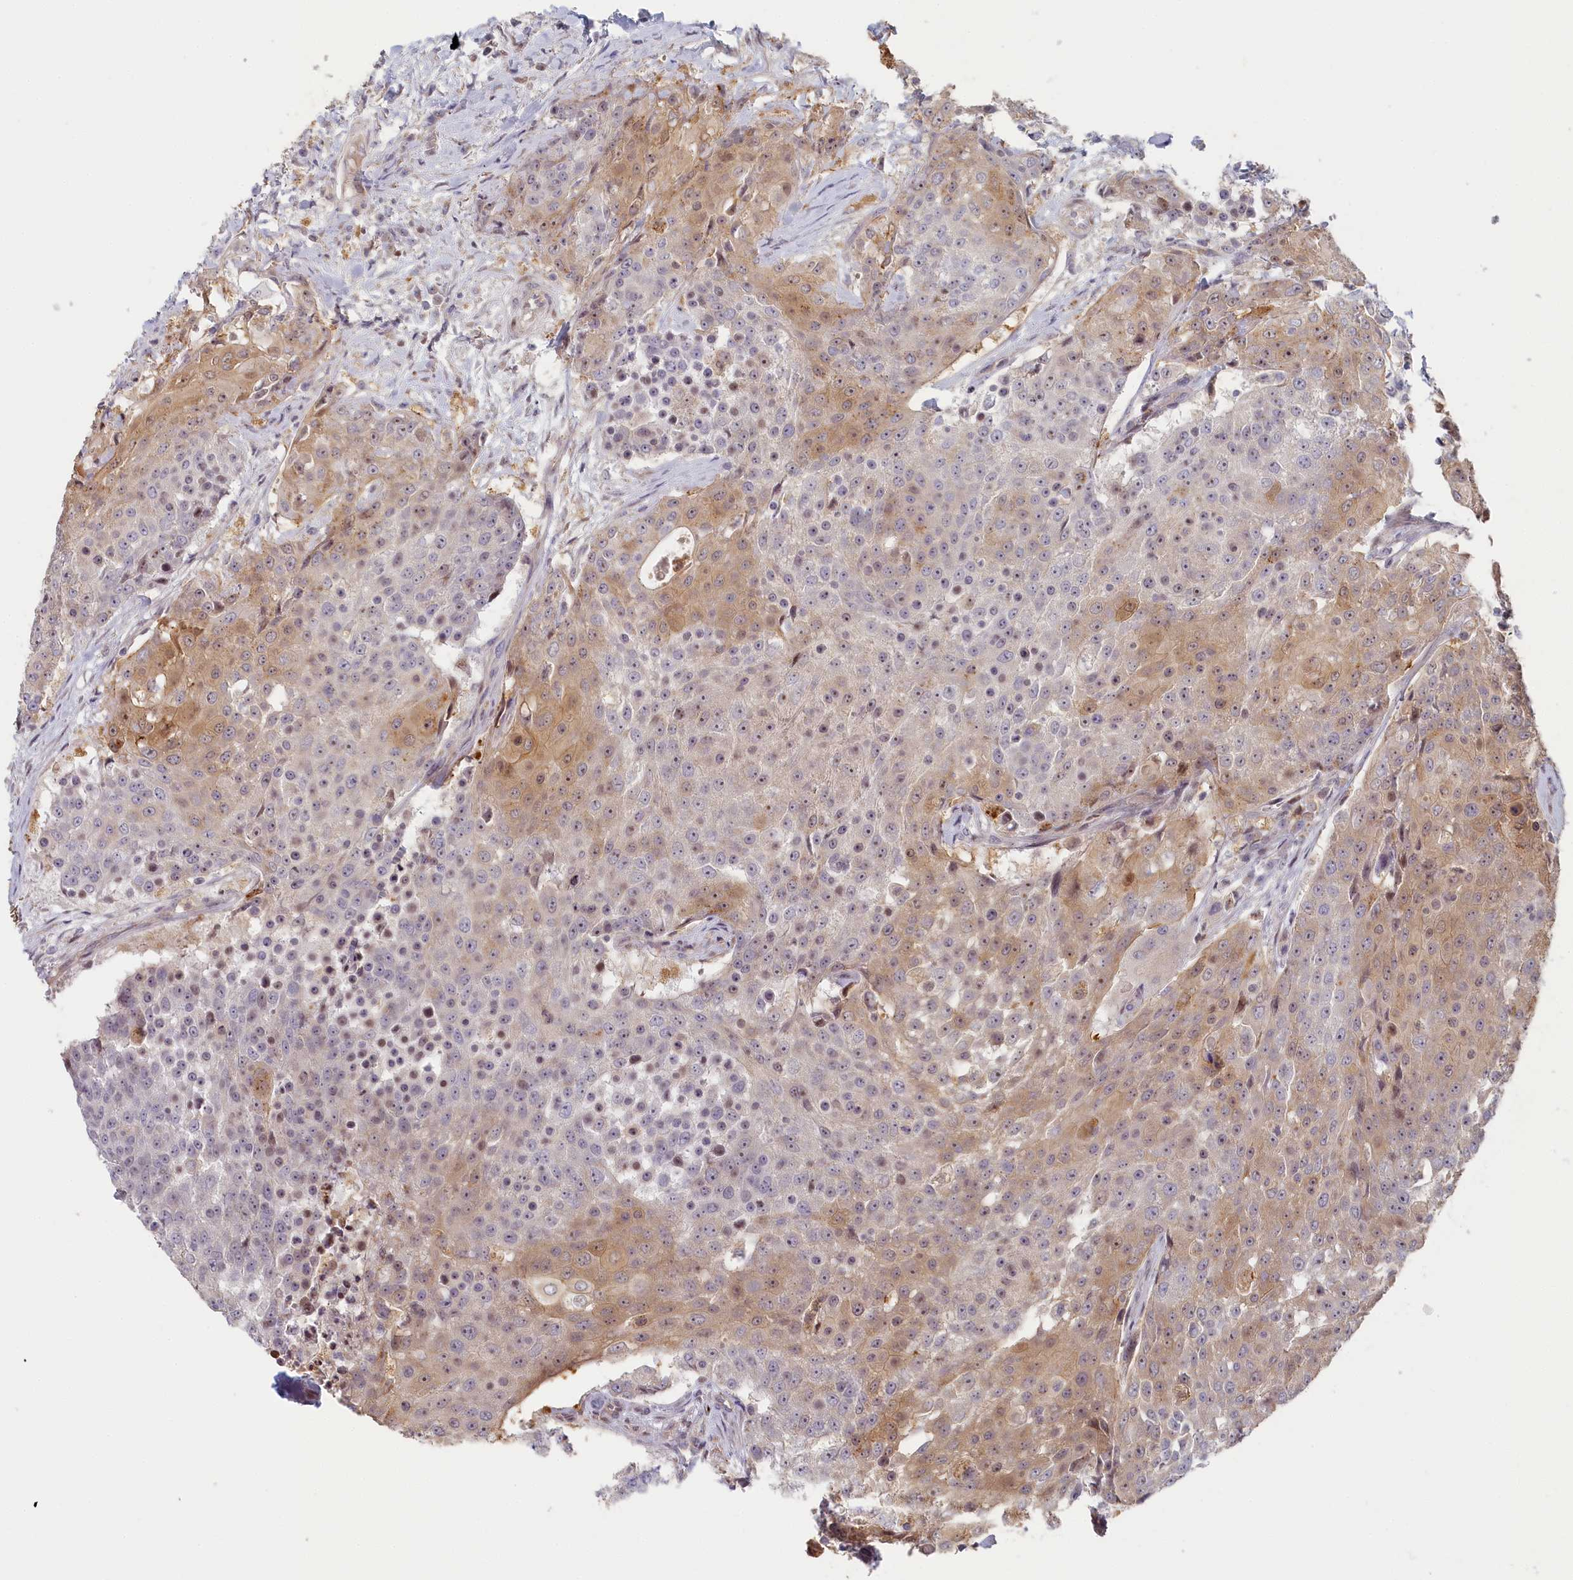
{"staining": {"intensity": "moderate", "quantity": ">75%", "location": "cytoplasmic/membranous,nuclear"}, "tissue": "urothelial cancer", "cell_type": "Tumor cells", "image_type": "cancer", "snomed": [{"axis": "morphology", "description": "Urothelial carcinoma, High grade"}, {"axis": "topography", "description": "Urinary bladder"}], "caption": "DAB immunohistochemical staining of urothelial cancer reveals moderate cytoplasmic/membranous and nuclear protein staining in about >75% of tumor cells. The staining was performed using DAB to visualize the protein expression in brown, while the nuclei were stained in blue with hematoxylin (Magnification: 20x).", "gene": "INTS4", "patient": {"sex": "female", "age": 63}}